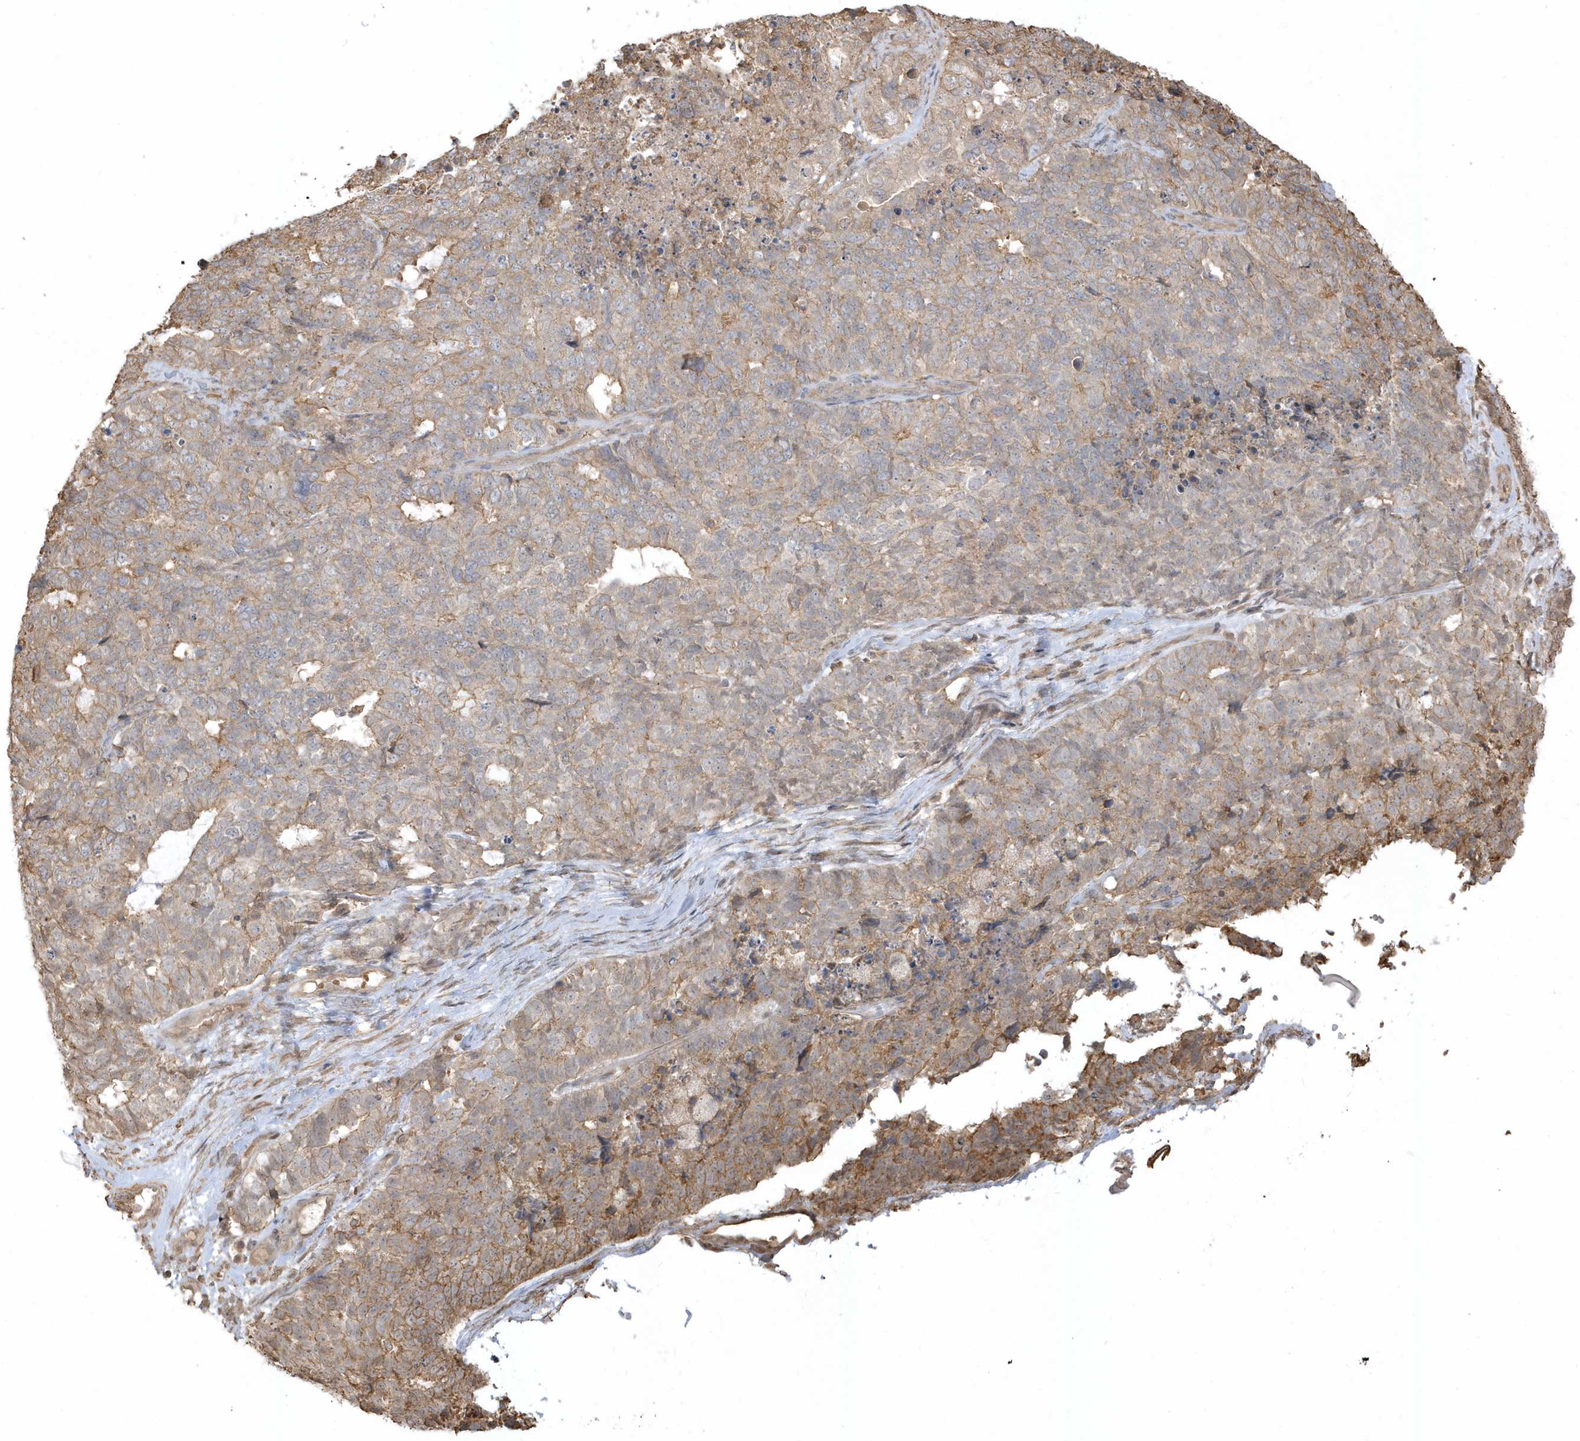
{"staining": {"intensity": "moderate", "quantity": "<25%", "location": "cytoplasmic/membranous"}, "tissue": "cervical cancer", "cell_type": "Tumor cells", "image_type": "cancer", "snomed": [{"axis": "morphology", "description": "Squamous cell carcinoma, NOS"}, {"axis": "topography", "description": "Cervix"}], "caption": "Protein expression analysis of cervical cancer (squamous cell carcinoma) reveals moderate cytoplasmic/membranous expression in about <25% of tumor cells.", "gene": "ZBTB8A", "patient": {"sex": "female", "age": 63}}